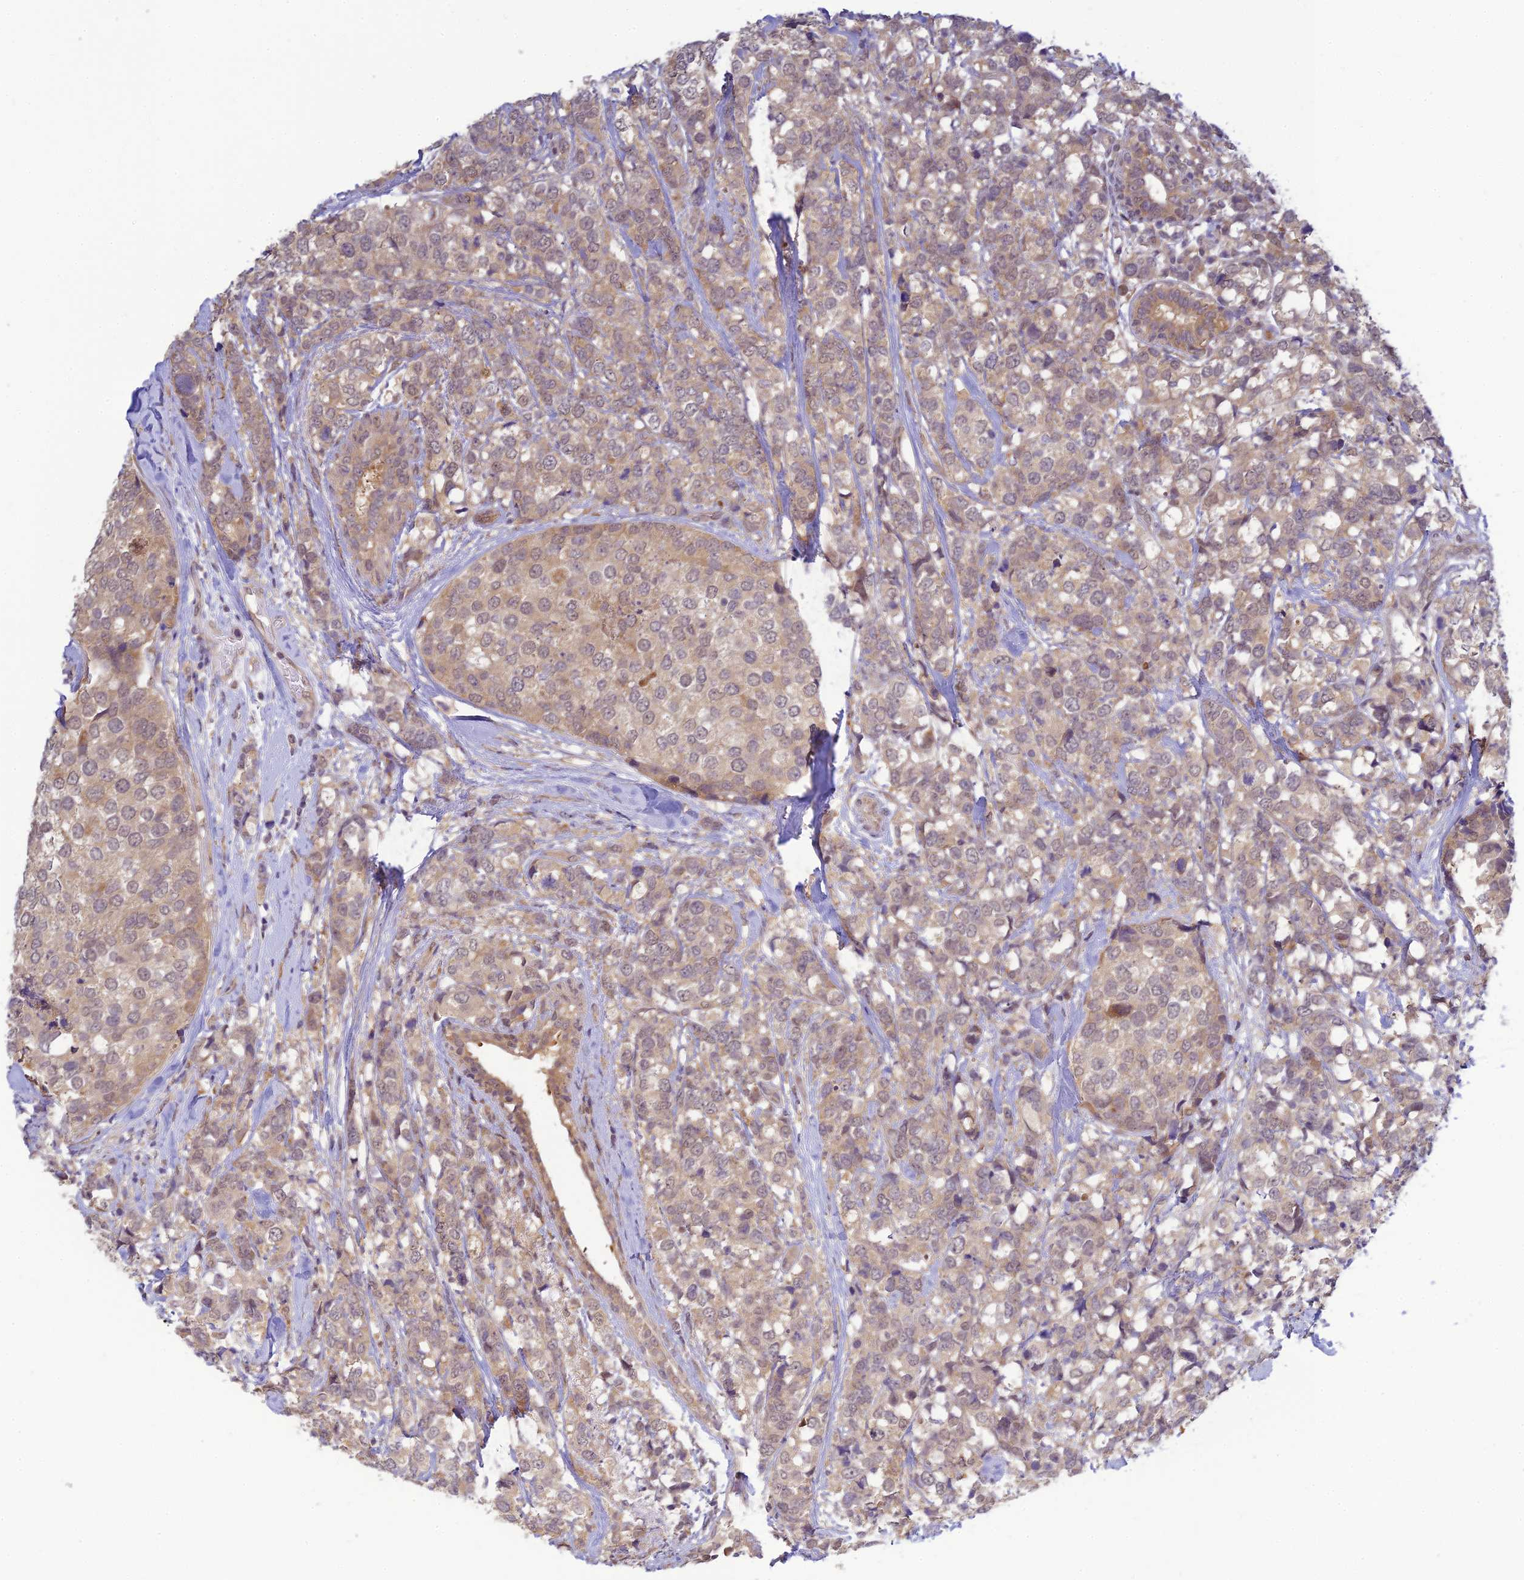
{"staining": {"intensity": "weak", "quantity": ">75%", "location": "cytoplasmic/membranous"}, "tissue": "breast cancer", "cell_type": "Tumor cells", "image_type": "cancer", "snomed": [{"axis": "morphology", "description": "Lobular carcinoma"}, {"axis": "topography", "description": "Breast"}], "caption": "Protein staining demonstrates weak cytoplasmic/membranous positivity in about >75% of tumor cells in breast cancer. (Brightfield microscopy of DAB IHC at high magnification).", "gene": "SKIC8", "patient": {"sex": "female", "age": 59}}